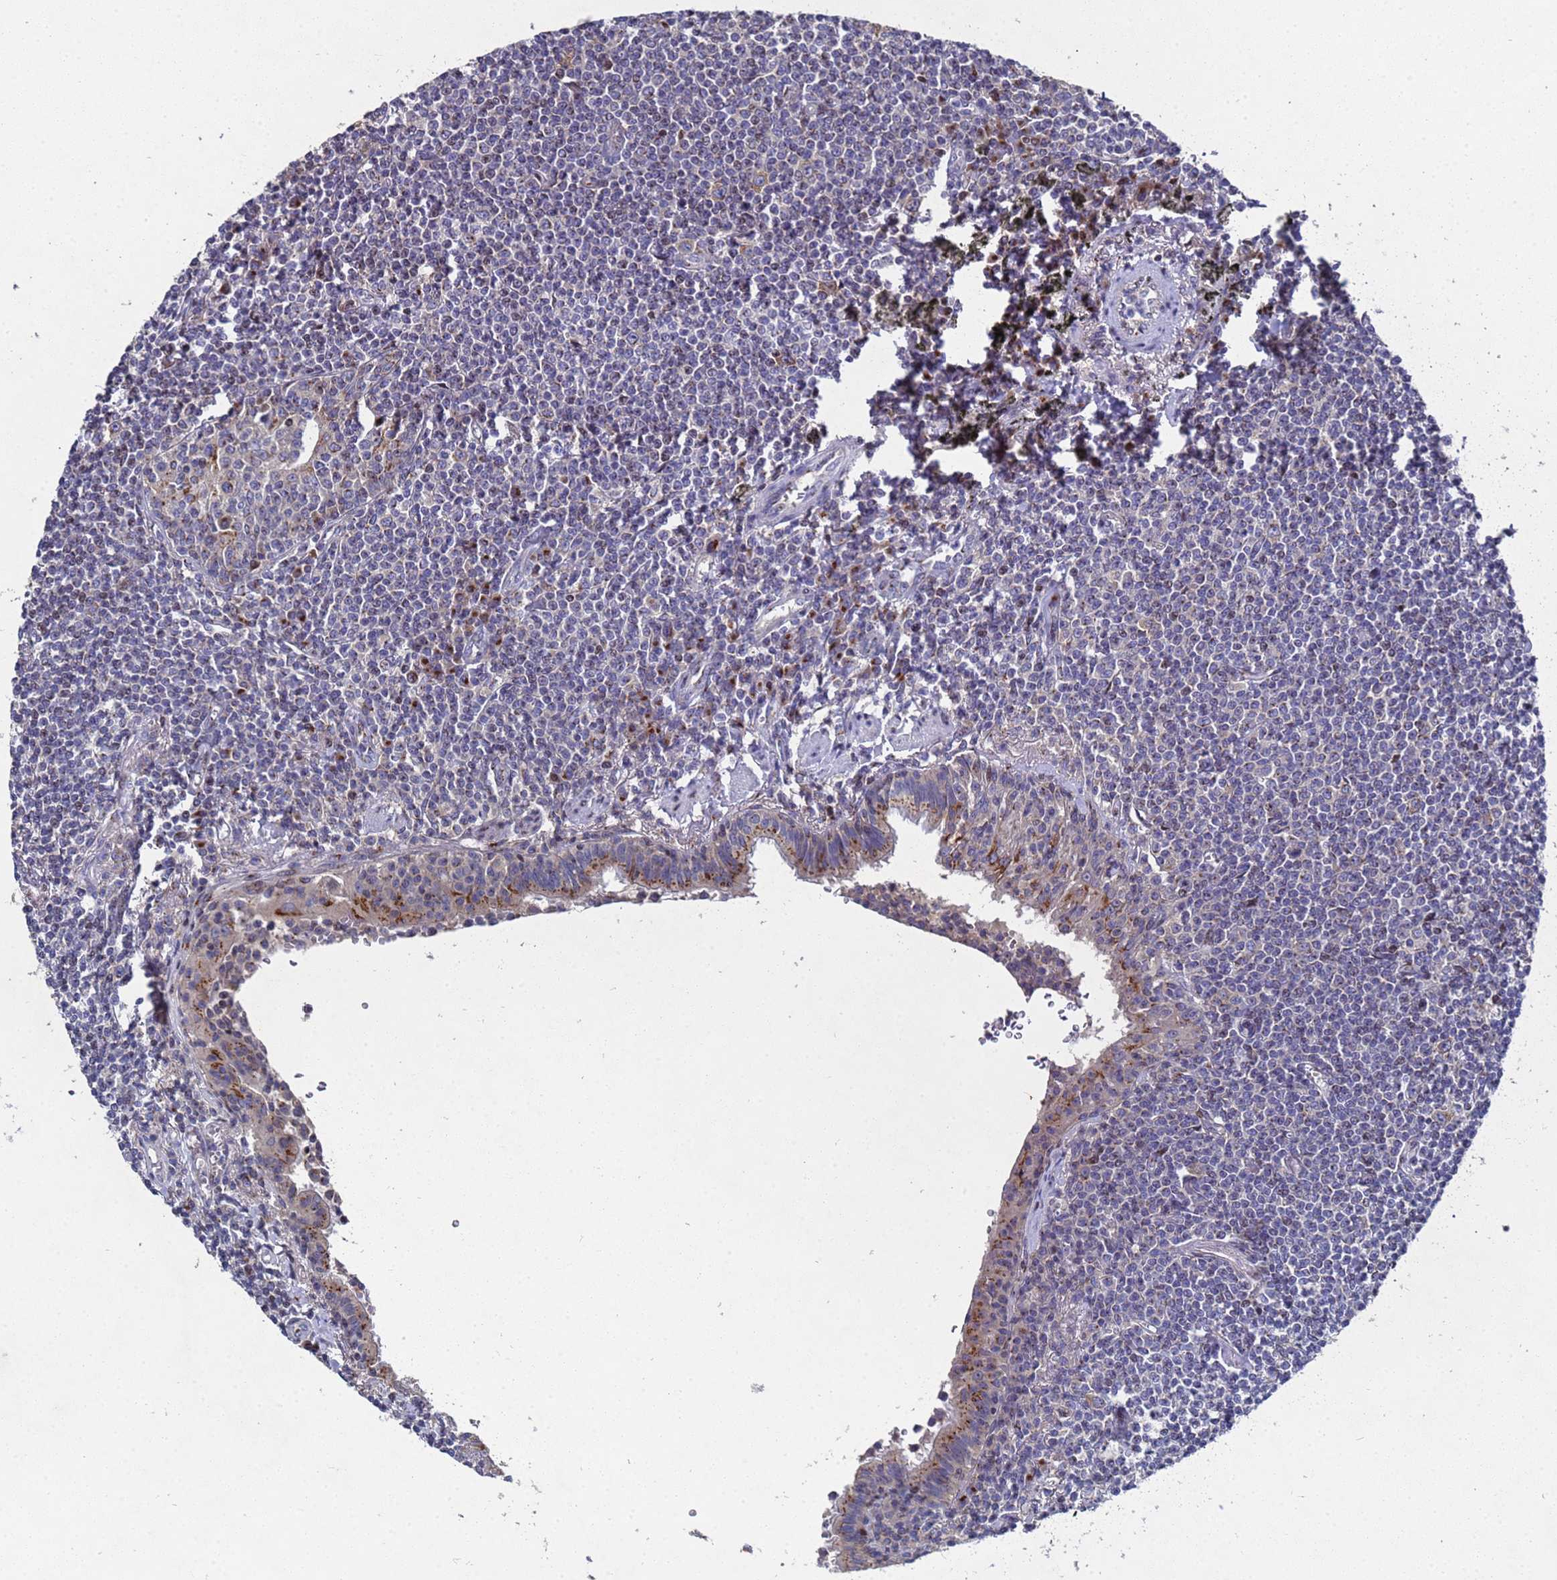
{"staining": {"intensity": "negative", "quantity": "none", "location": "none"}, "tissue": "lymphoma", "cell_type": "Tumor cells", "image_type": "cancer", "snomed": [{"axis": "morphology", "description": "Malignant lymphoma, non-Hodgkin's type, Low grade"}, {"axis": "topography", "description": "Lung"}], "caption": "This is an immunohistochemistry (IHC) histopathology image of human malignant lymphoma, non-Hodgkin's type (low-grade). There is no positivity in tumor cells.", "gene": "NSUN6", "patient": {"sex": "female", "age": 71}}